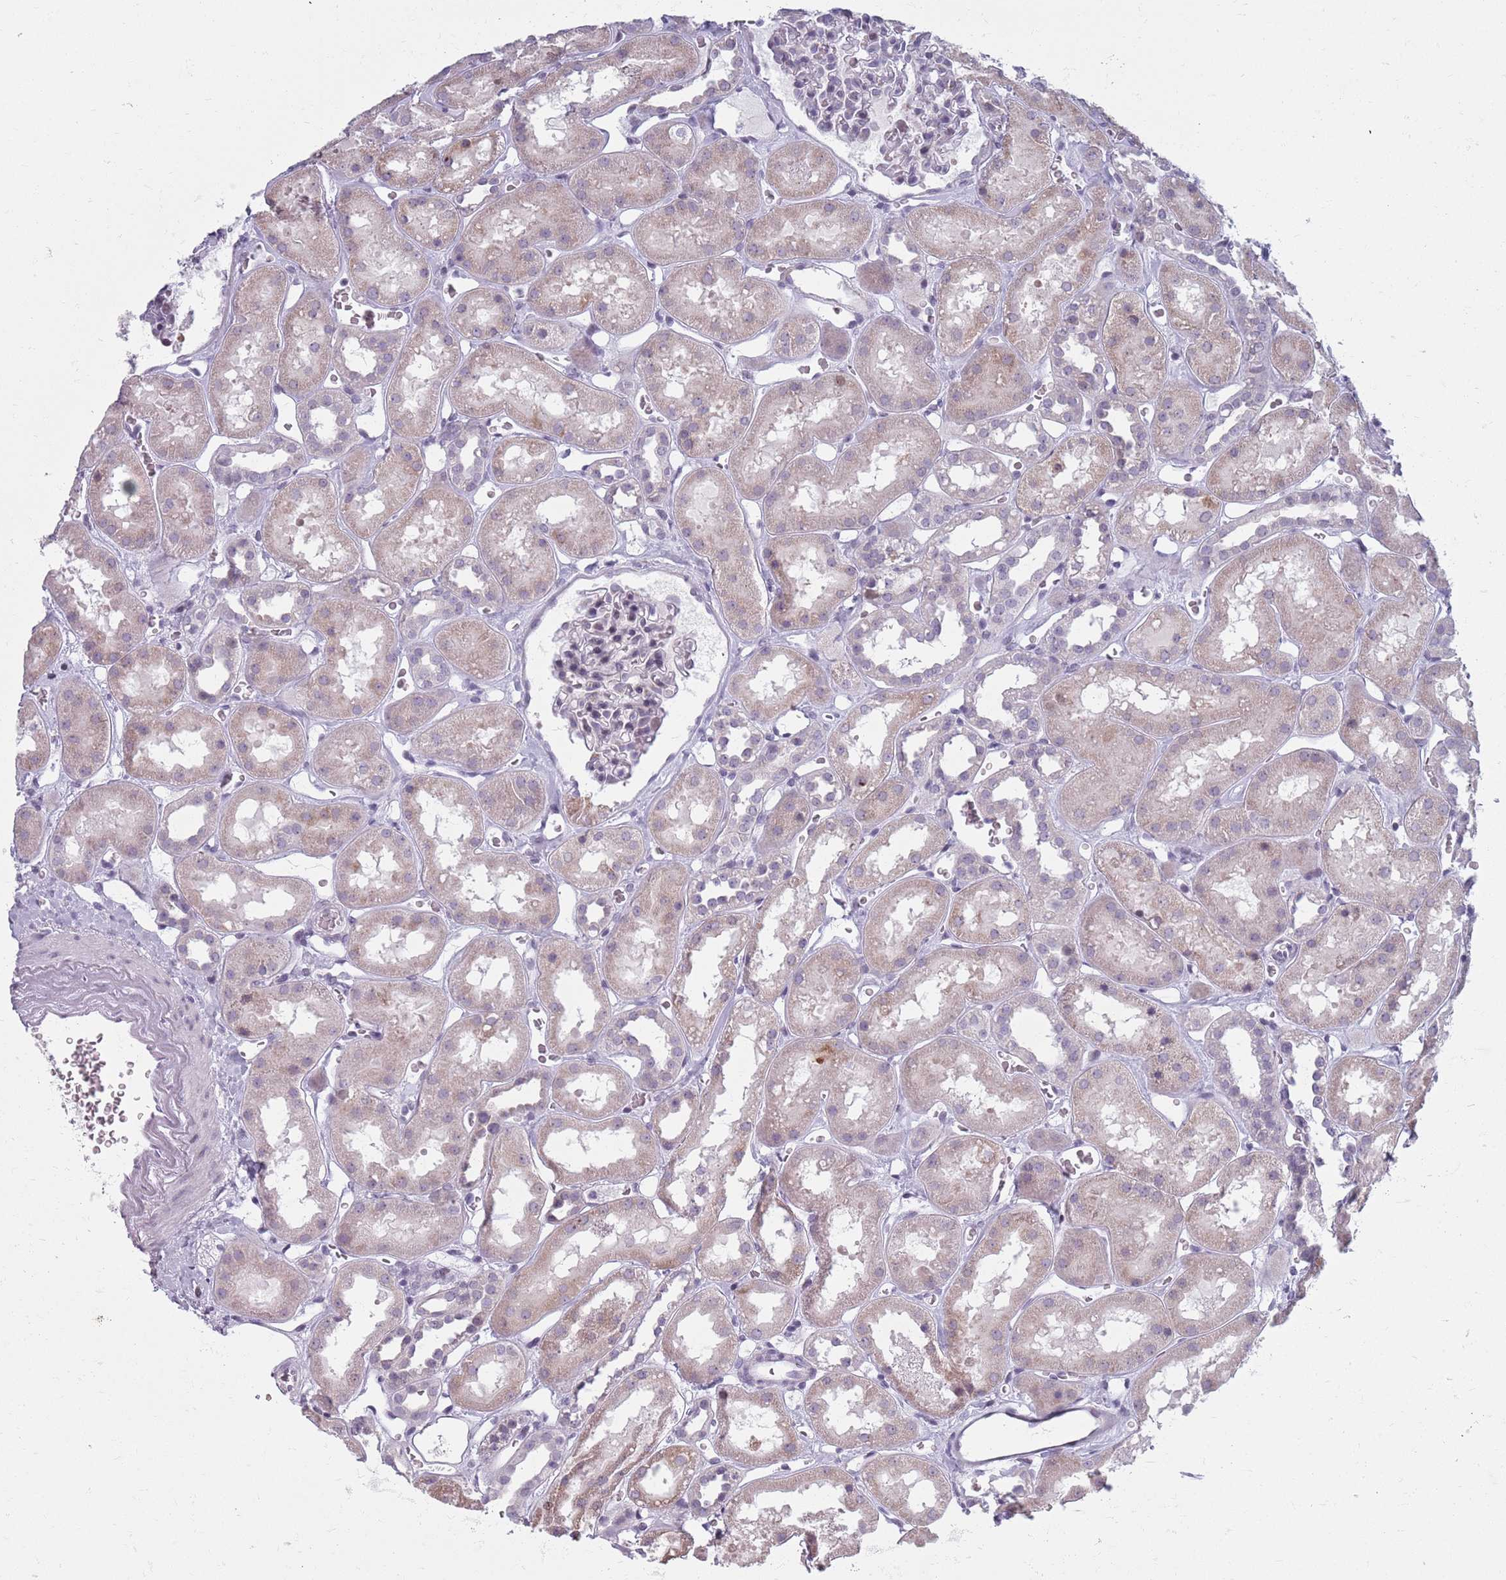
{"staining": {"intensity": "weak", "quantity": "<25%", "location": "cytoplasmic/membranous"}, "tissue": "kidney", "cell_type": "Cells in glomeruli", "image_type": "normal", "snomed": [{"axis": "morphology", "description": "Normal tissue, NOS"}, {"axis": "topography", "description": "Kidney"}], "caption": "This is a histopathology image of immunohistochemistry (IHC) staining of benign kidney, which shows no positivity in cells in glomeruli.", "gene": "ZKSCAN2", "patient": {"sex": "female", "age": 41}}